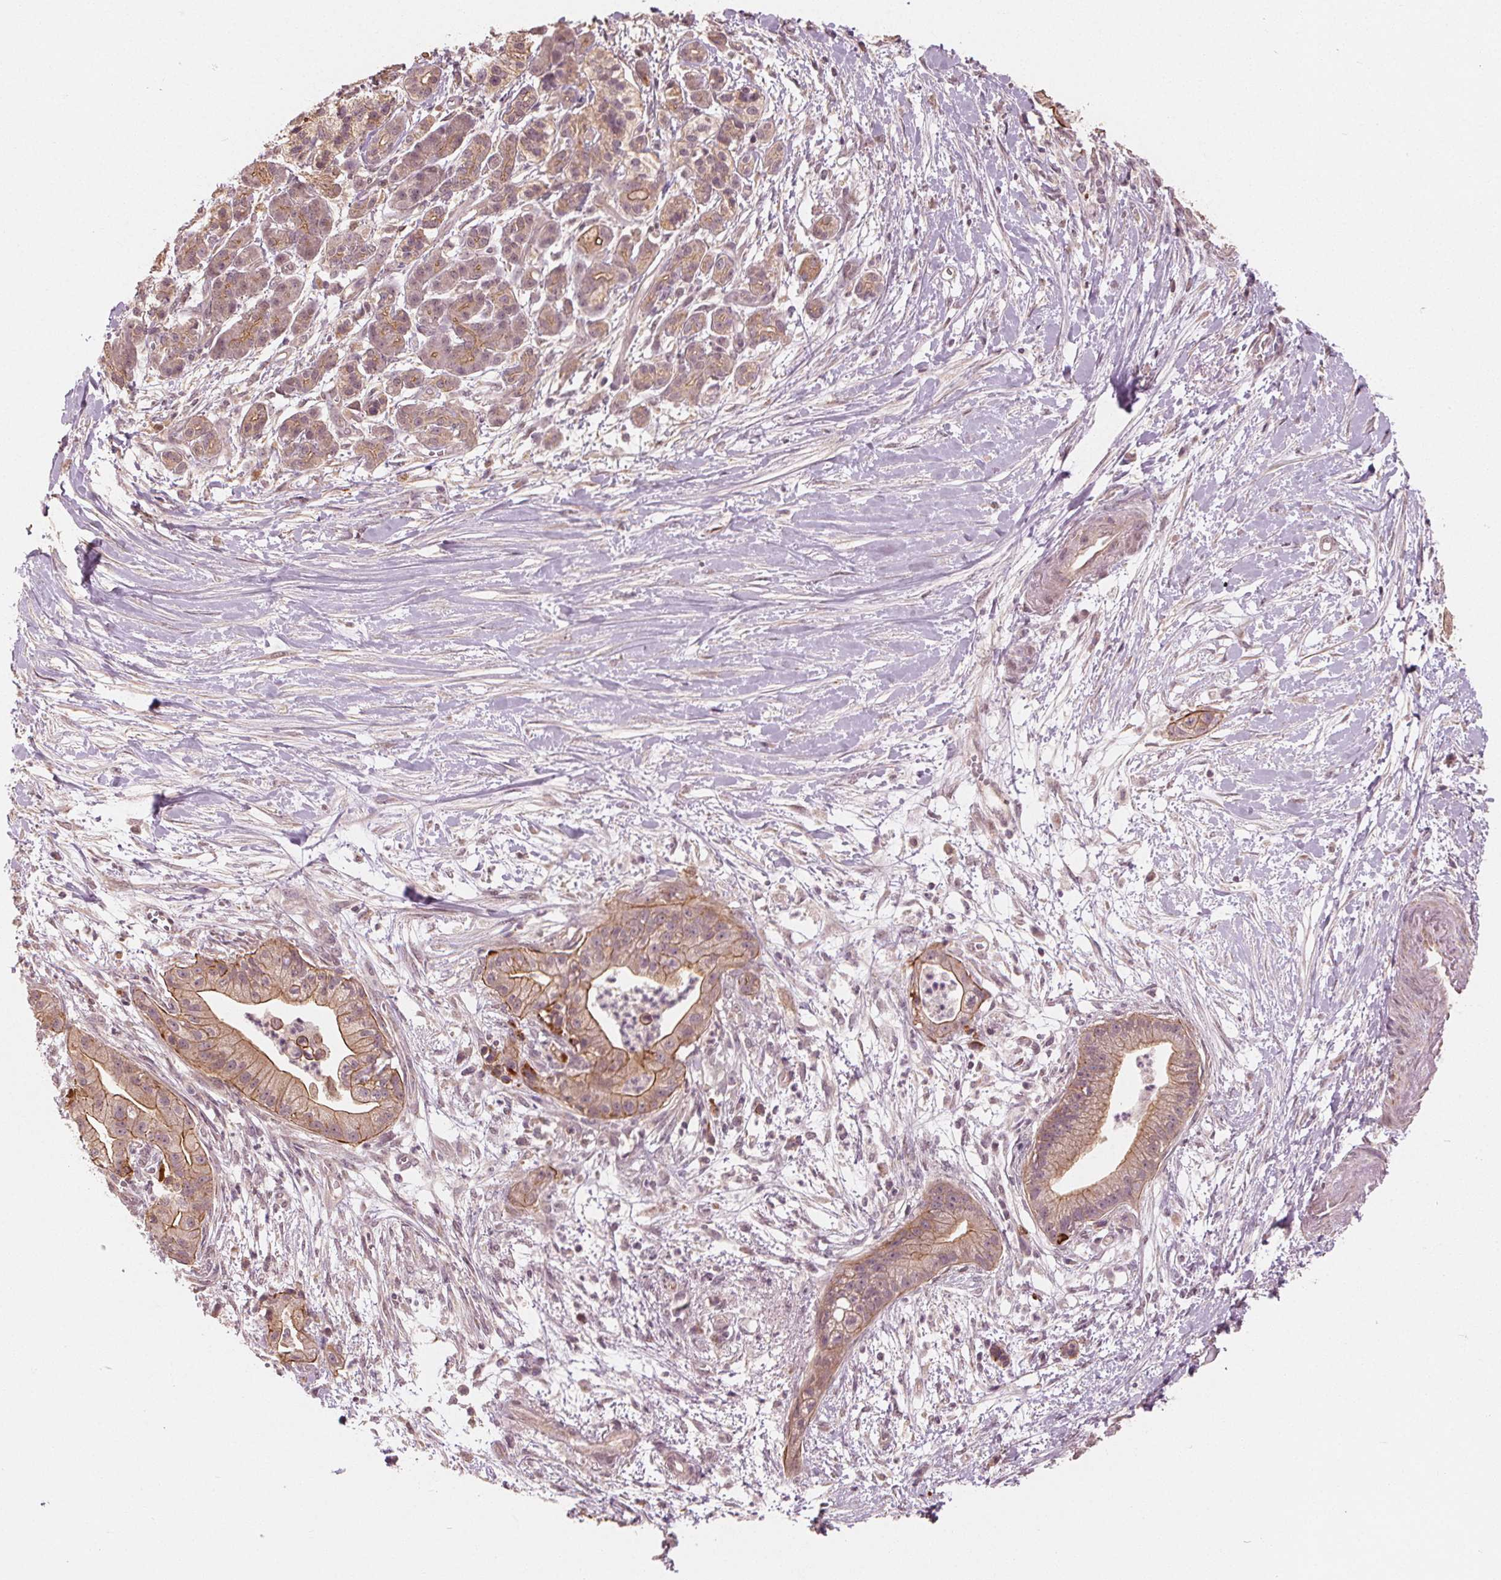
{"staining": {"intensity": "moderate", "quantity": "25%-75%", "location": "cytoplasmic/membranous"}, "tissue": "pancreatic cancer", "cell_type": "Tumor cells", "image_type": "cancer", "snomed": [{"axis": "morphology", "description": "Normal tissue, NOS"}, {"axis": "morphology", "description": "Adenocarcinoma, NOS"}, {"axis": "topography", "description": "Lymph node"}, {"axis": "topography", "description": "Pancreas"}], "caption": "Immunohistochemistry (IHC) histopathology image of neoplastic tissue: human pancreatic adenocarcinoma stained using IHC exhibits medium levels of moderate protein expression localized specifically in the cytoplasmic/membranous of tumor cells, appearing as a cytoplasmic/membranous brown color.", "gene": "CLBA1", "patient": {"sex": "female", "age": 58}}